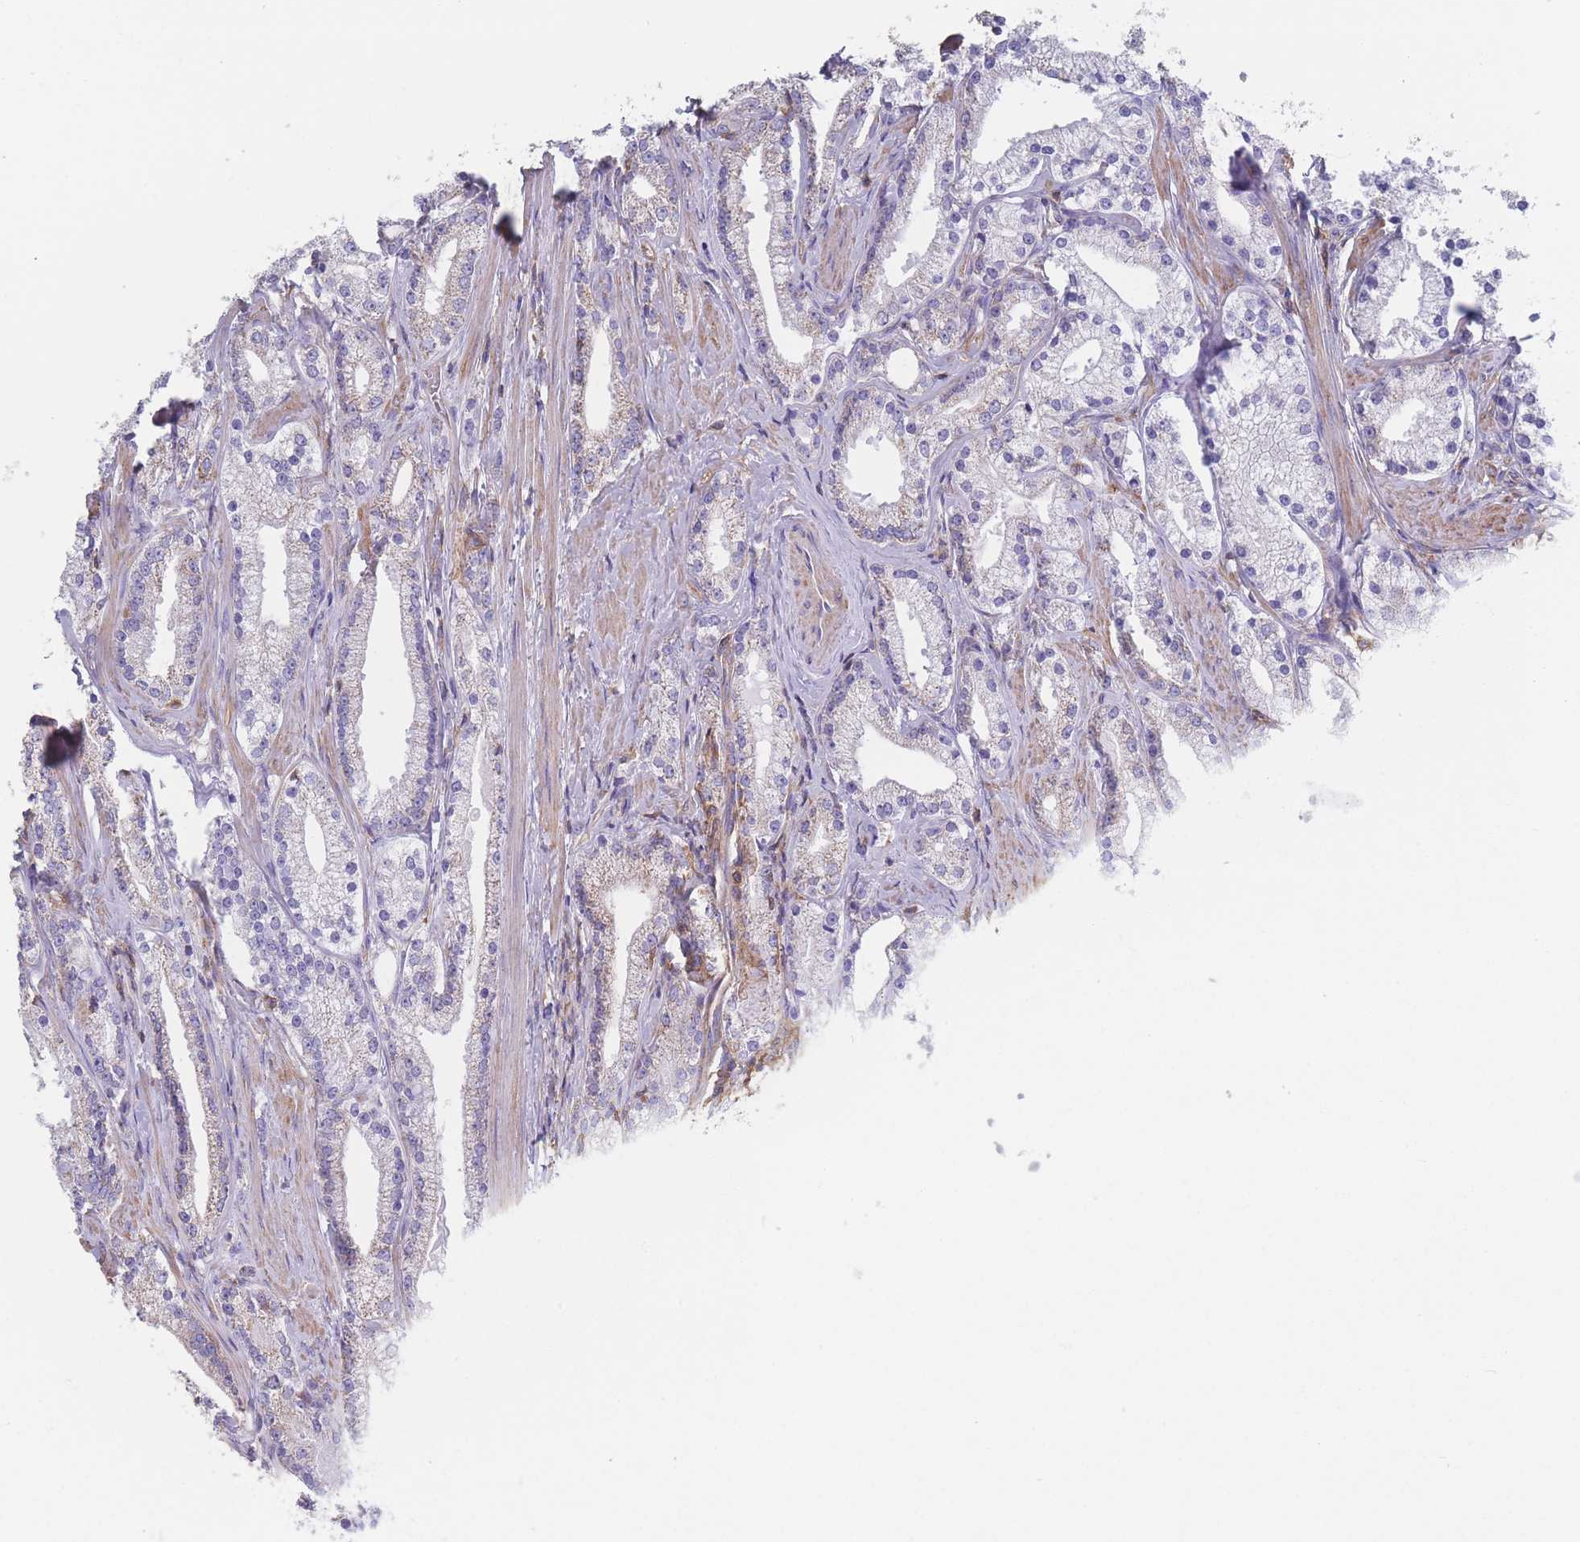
{"staining": {"intensity": "negative", "quantity": "none", "location": "none"}, "tissue": "prostate cancer", "cell_type": "Tumor cells", "image_type": "cancer", "snomed": [{"axis": "morphology", "description": "Adenocarcinoma, Low grade"}, {"axis": "topography", "description": "Prostate"}], "caption": "Histopathology image shows no protein staining in tumor cells of prostate adenocarcinoma (low-grade) tissue. (Immunohistochemistry, brightfield microscopy, high magnification).", "gene": "ADH1A", "patient": {"sex": "male", "age": 57}}